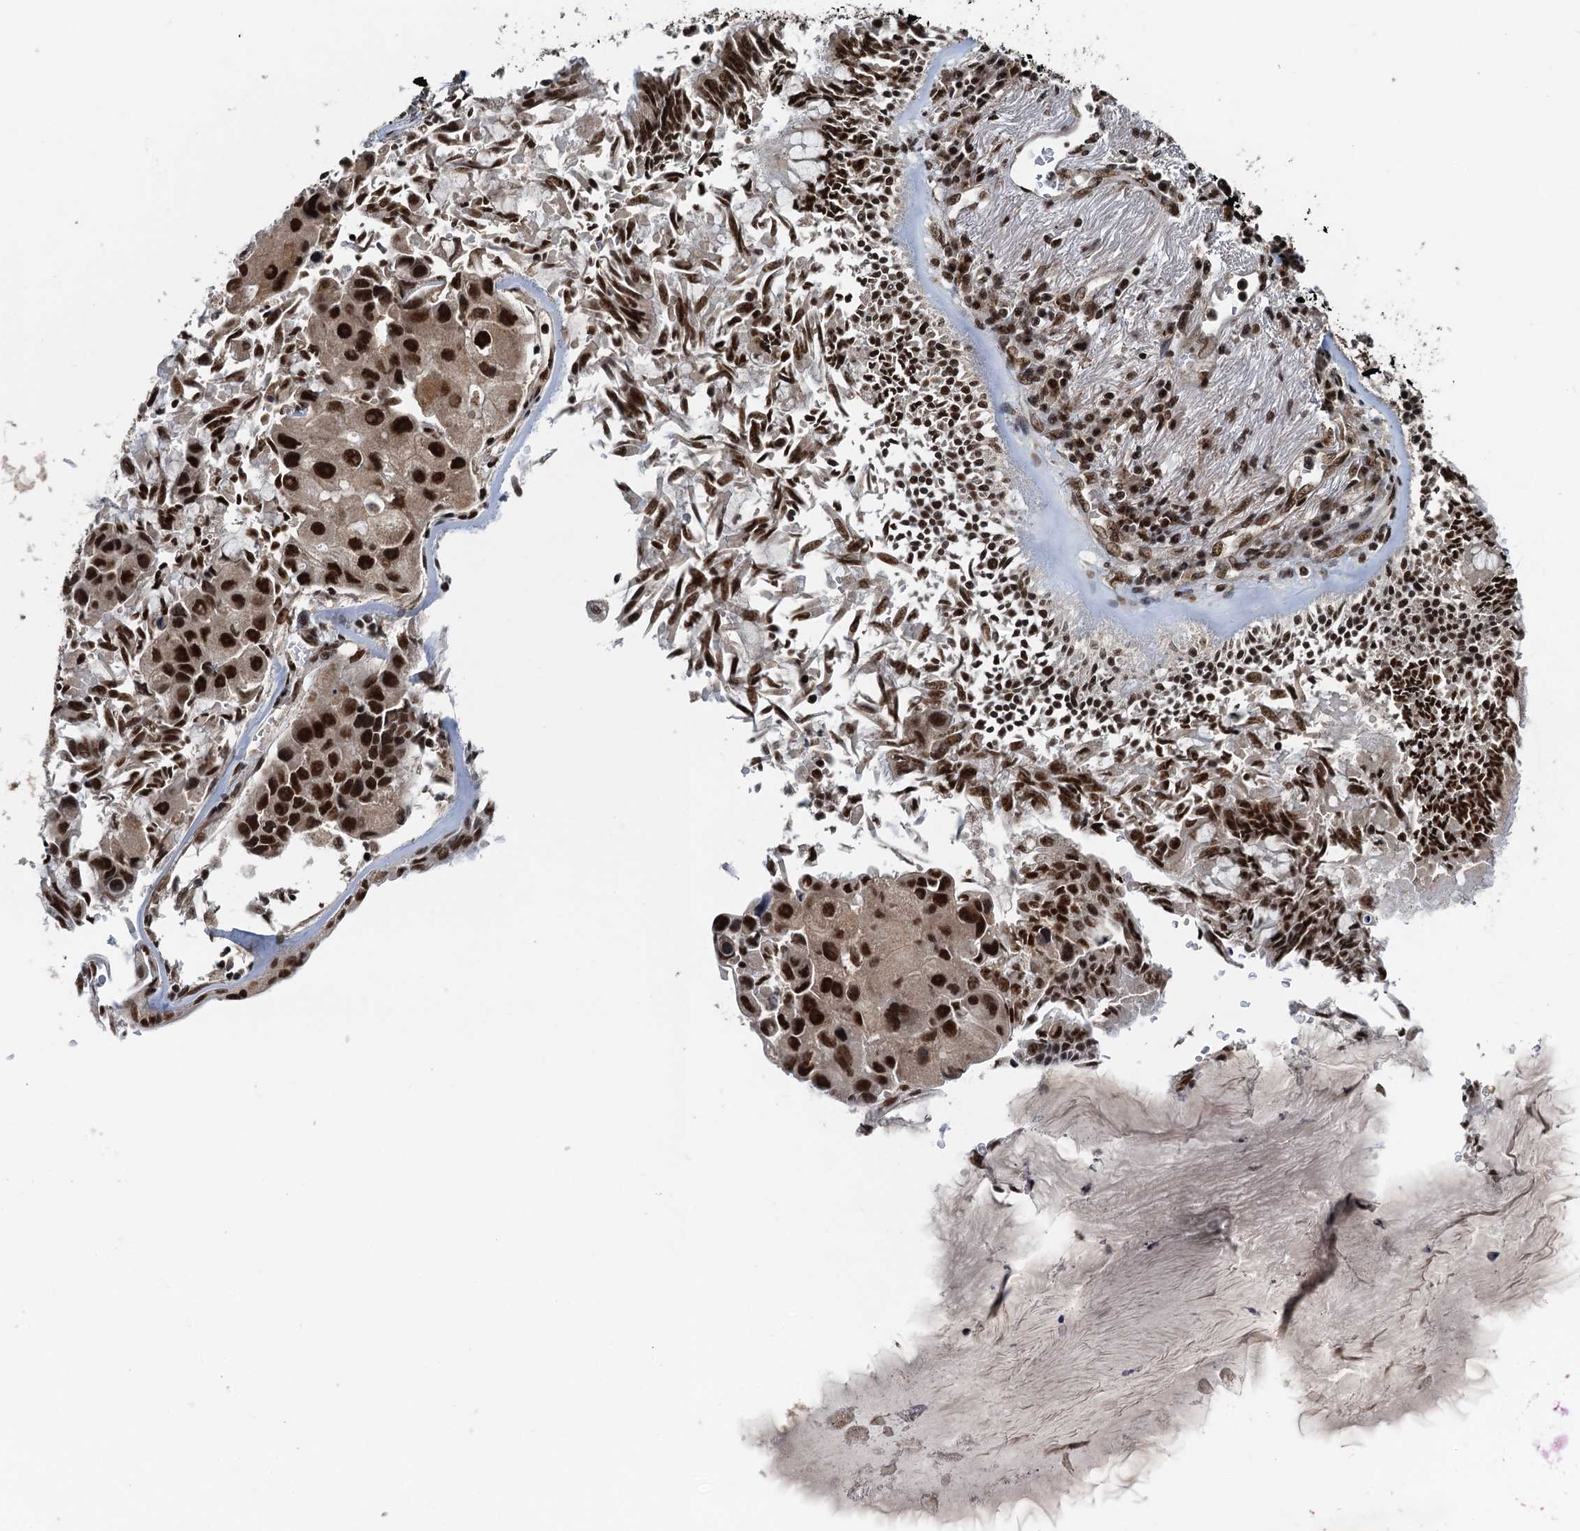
{"staining": {"intensity": "strong", "quantity": ">75%", "location": "nuclear"}, "tissue": "lung cancer", "cell_type": "Tumor cells", "image_type": "cancer", "snomed": [{"axis": "morphology", "description": "Adenocarcinoma, NOS"}, {"axis": "topography", "description": "Lung"}], "caption": "DAB immunohistochemical staining of lung cancer demonstrates strong nuclear protein staining in about >75% of tumor cells.", "gene": "ZC3H18", "patient": {"sex": "female", "age": 54}}